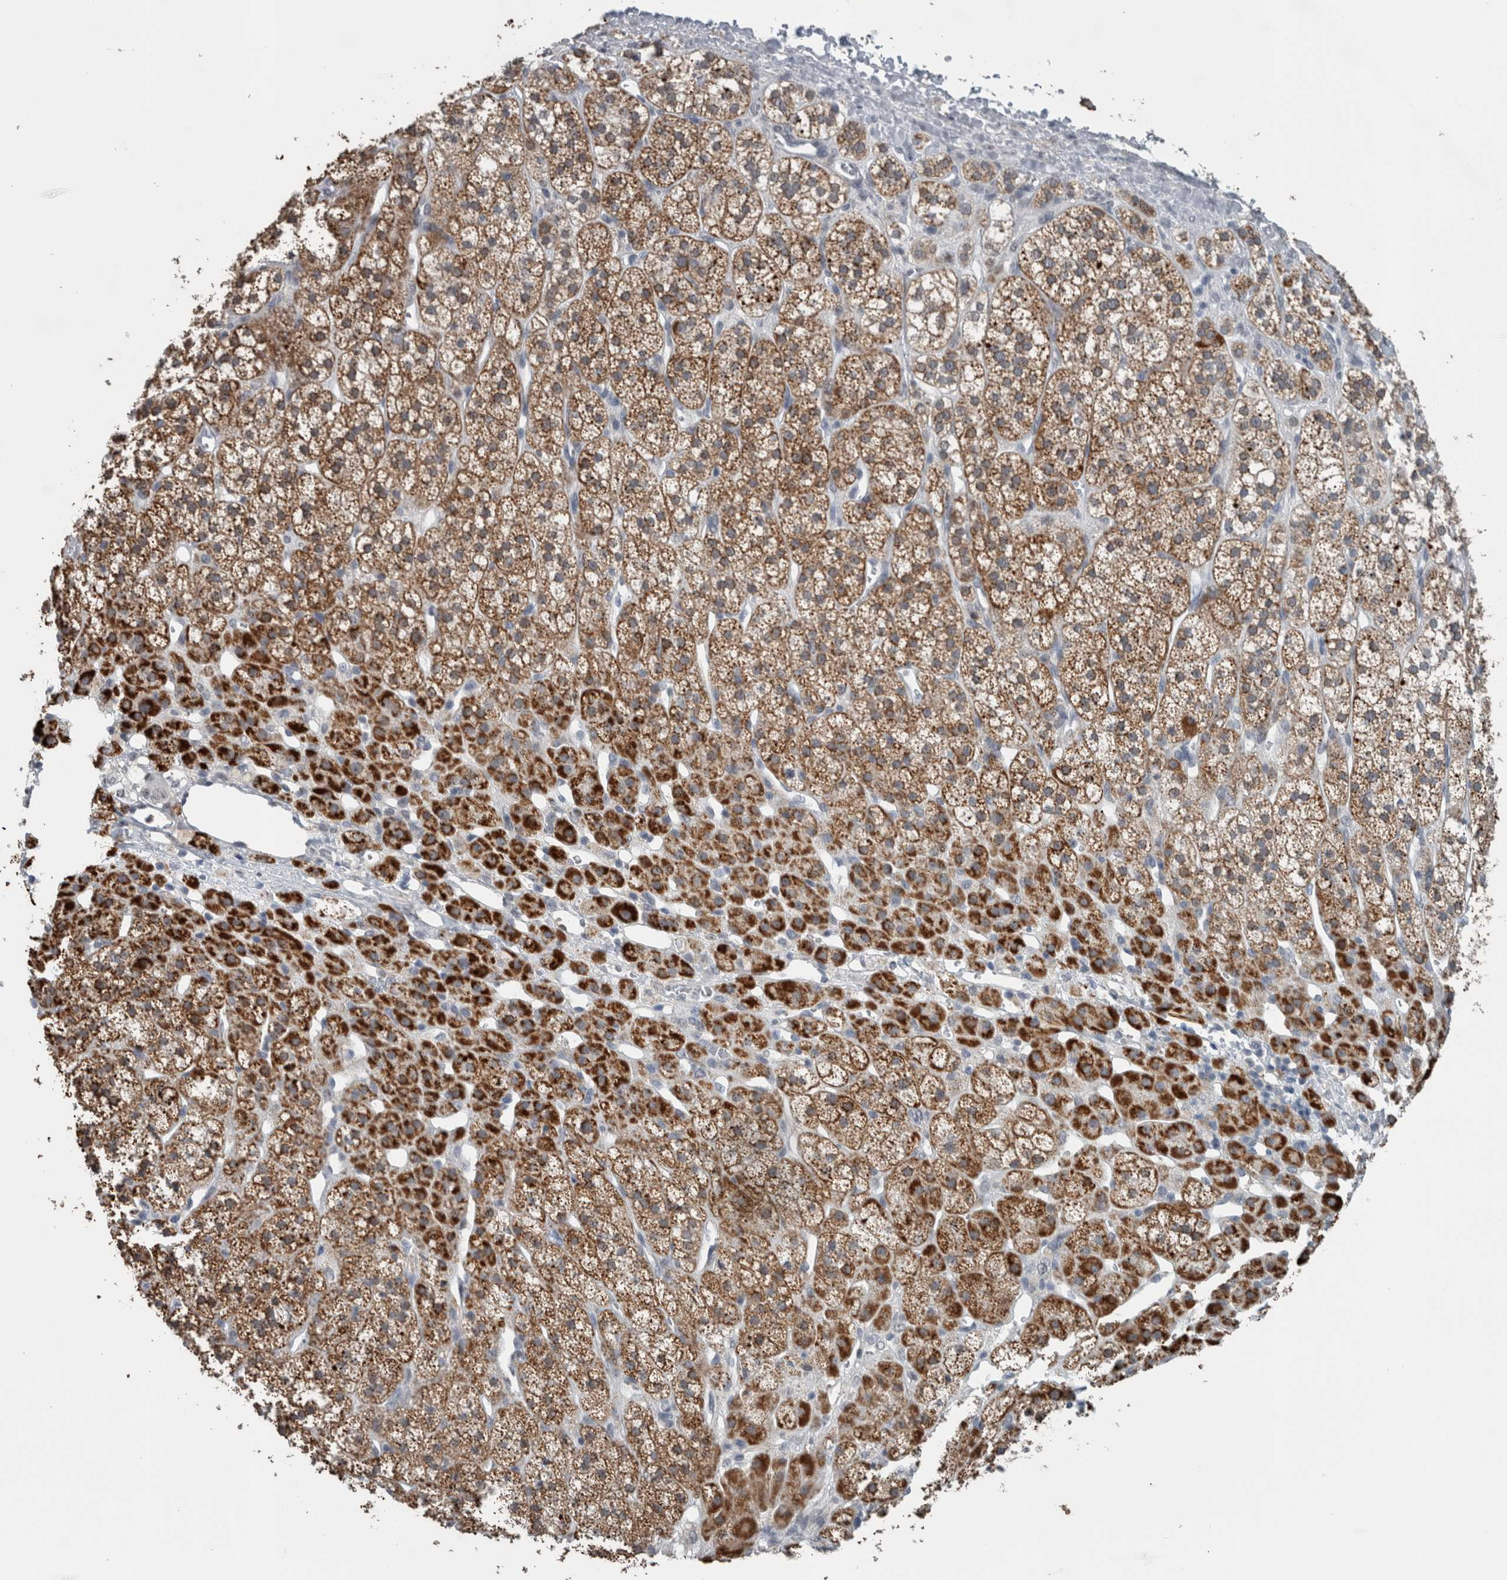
{"staining": {"intensity": "strong", "quantity": ">75%", "location": "cytoplasmic/membranous"}, "tissue": "adrenal gland", "cell_type": "Glandular cells", "image_type": "normal", "snomed": [{"axis": "morphology", "description": "Normal tissue, NOS"}, {"axis": "topography", "description": "Adrenal gland"}], "caption": "A histopathology image of human adrenal gland stained for a protein shows strong cytoplasmic/membranous brown staining in glandular cells.", "gene": "ACSF2", "patient": {"sex": "male", "age": 56}}